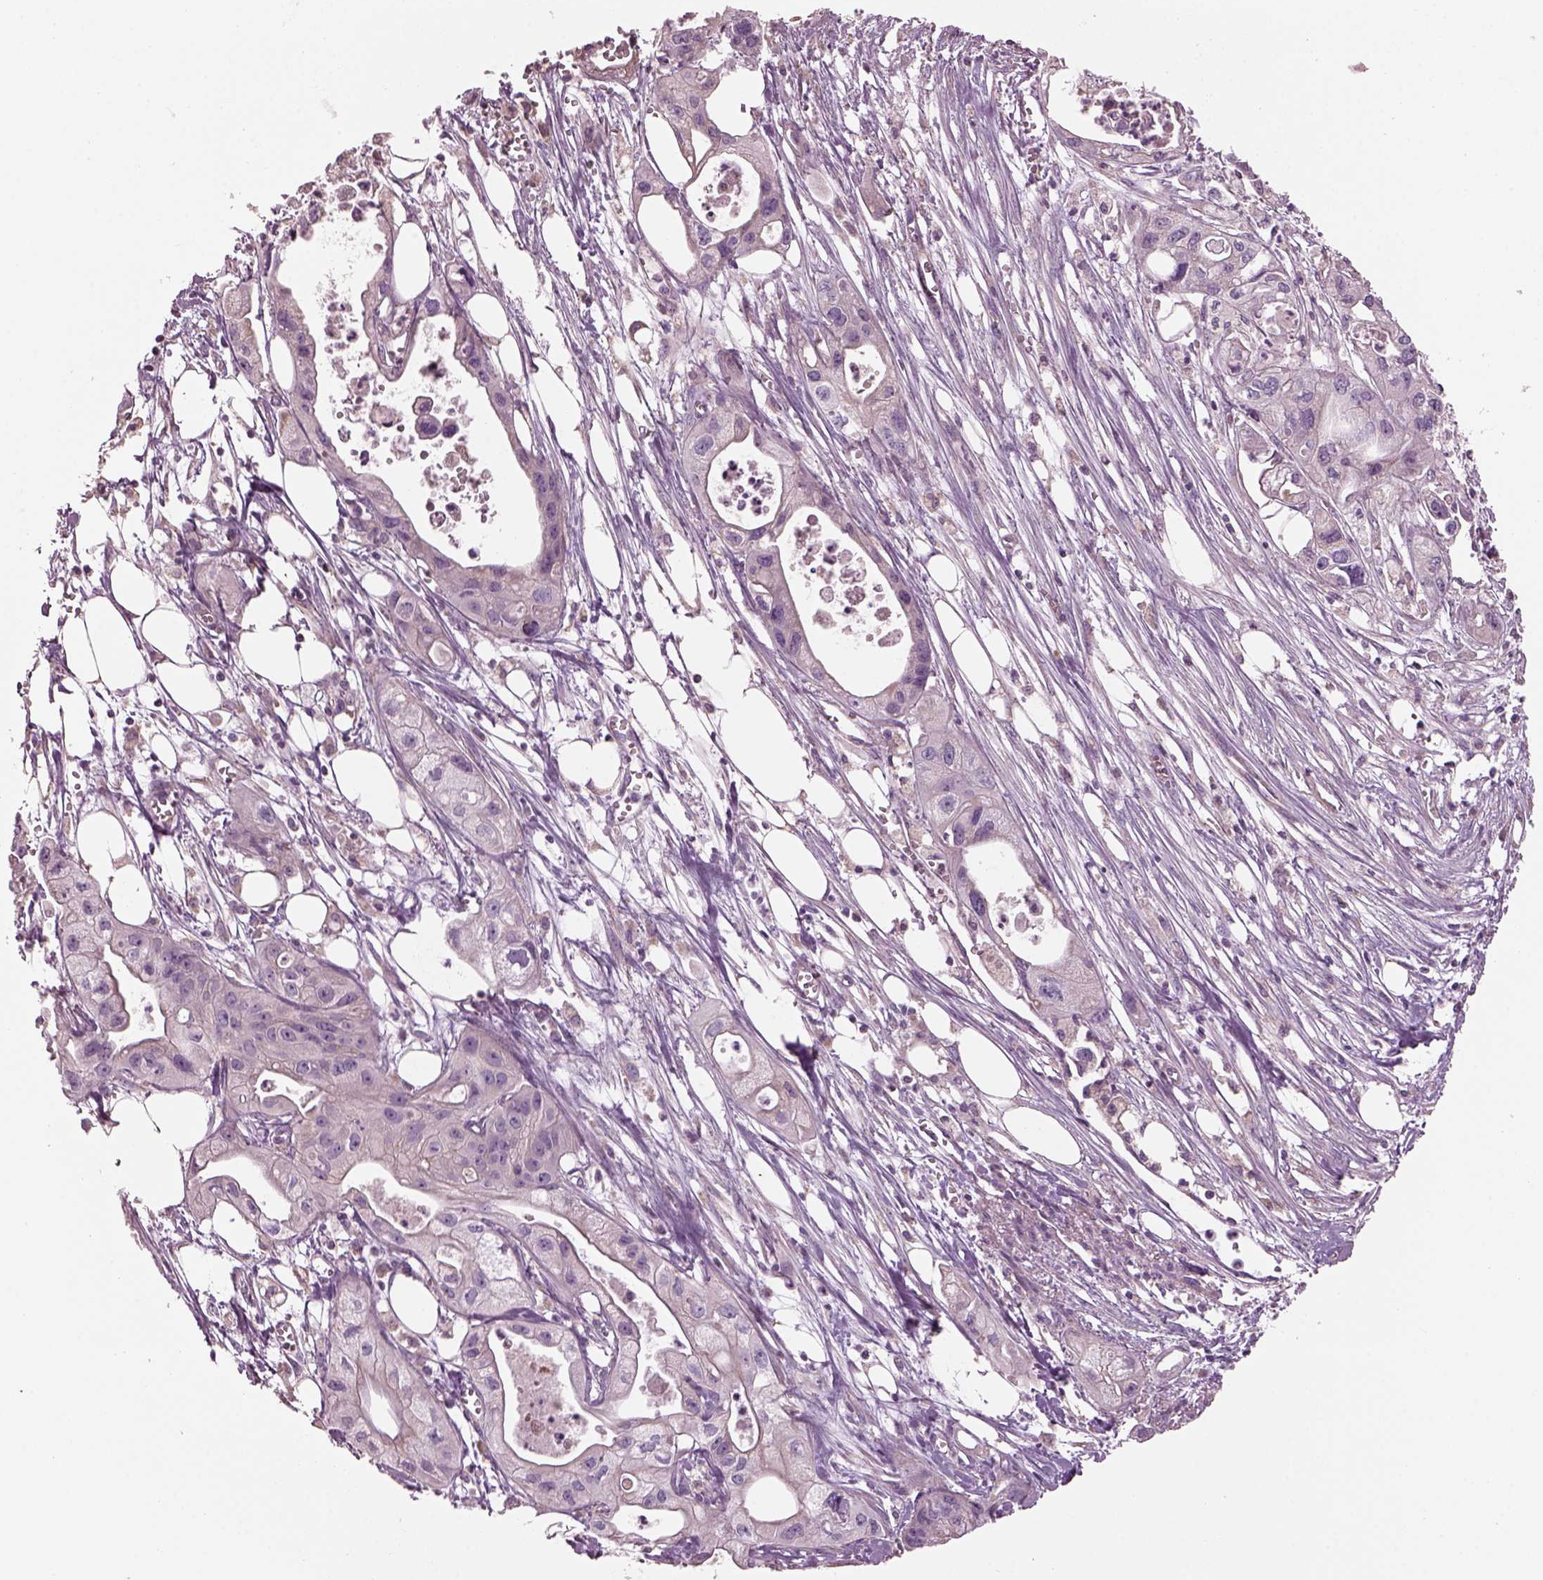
{"staining": {"intensity": "negative", "quantity": "none", "location": "none"}, "tissue": "pancreatic cancer", "cell_type": "Tumor cells", "image_type": "cancer", "snomed": [{"axis": "morphology", "description": "Adenocarcinoma, NOS"}, {"axis": "topography", "description": "Pancreas"}], "caption": "Immunohistochemistry photomicrograph of neoplastic tissue: adenocarcinoma (pancreatic) stained with DAB (3,3'-diaminobenzidine) displays no significant protein positivity in tumor cells. (Immunohistochemistry, brightfield microscopy, high magnification).", "gene": "SPATA7", "patient": {"sex": "male", "age": 70}}